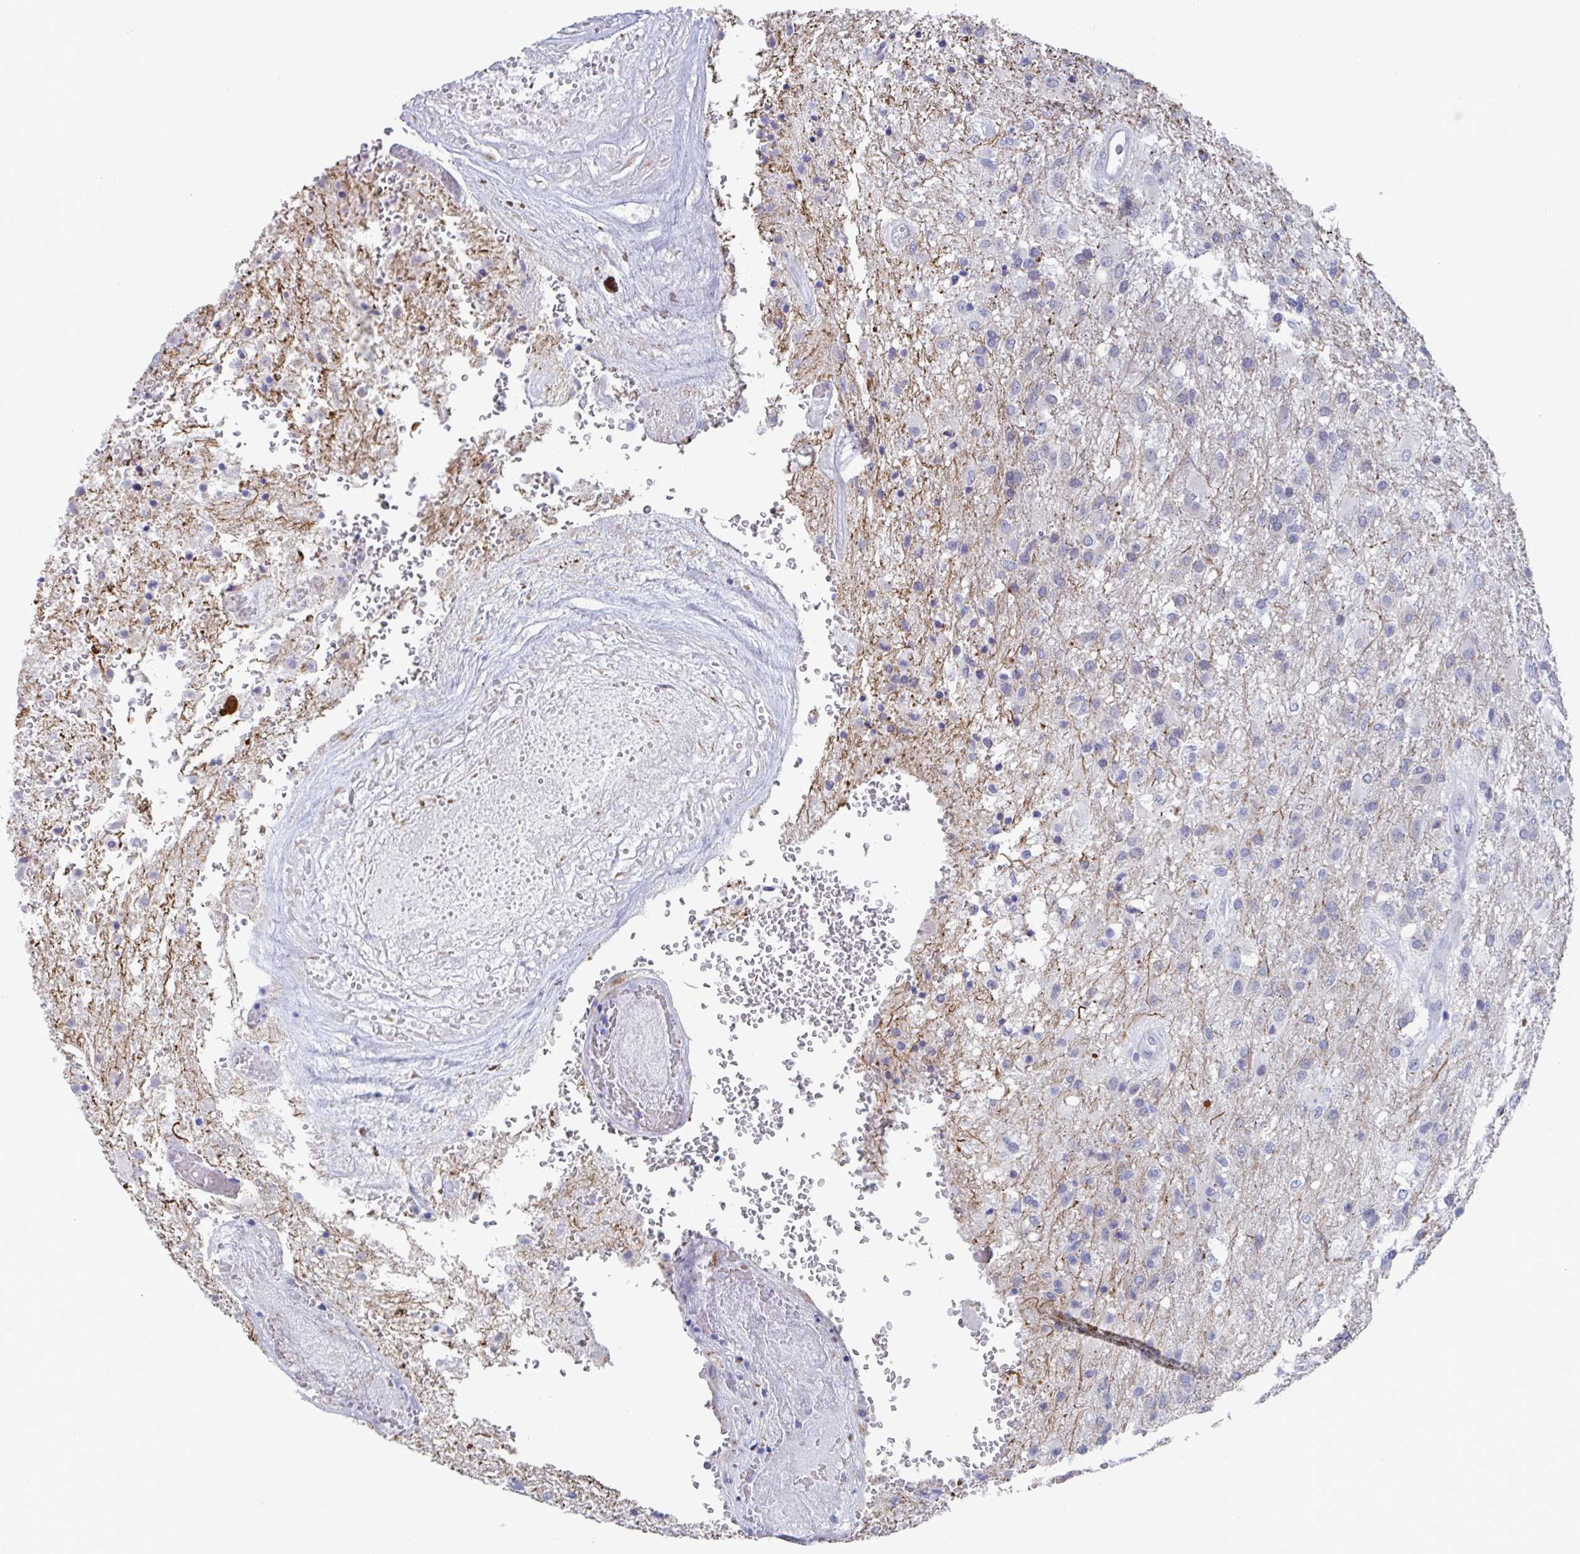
{"staining": {"intensity": "negative", "quantity": "none", "location": "none"}, "tissue": "glioma", "cell_type": "Tumor cells", "image_type": "cancer", "snomed": [{"axis": "morphology", "description": "Glioma, malignant, High grade"}, {"axis": "topography", "description": "Brain"}], "caption": "The micrograph demonstrates no staining of tumor cells in high-grade glioma (malignant).", "gene": "TAS2R39", "patient": {"sex": "female", "age": 74}}